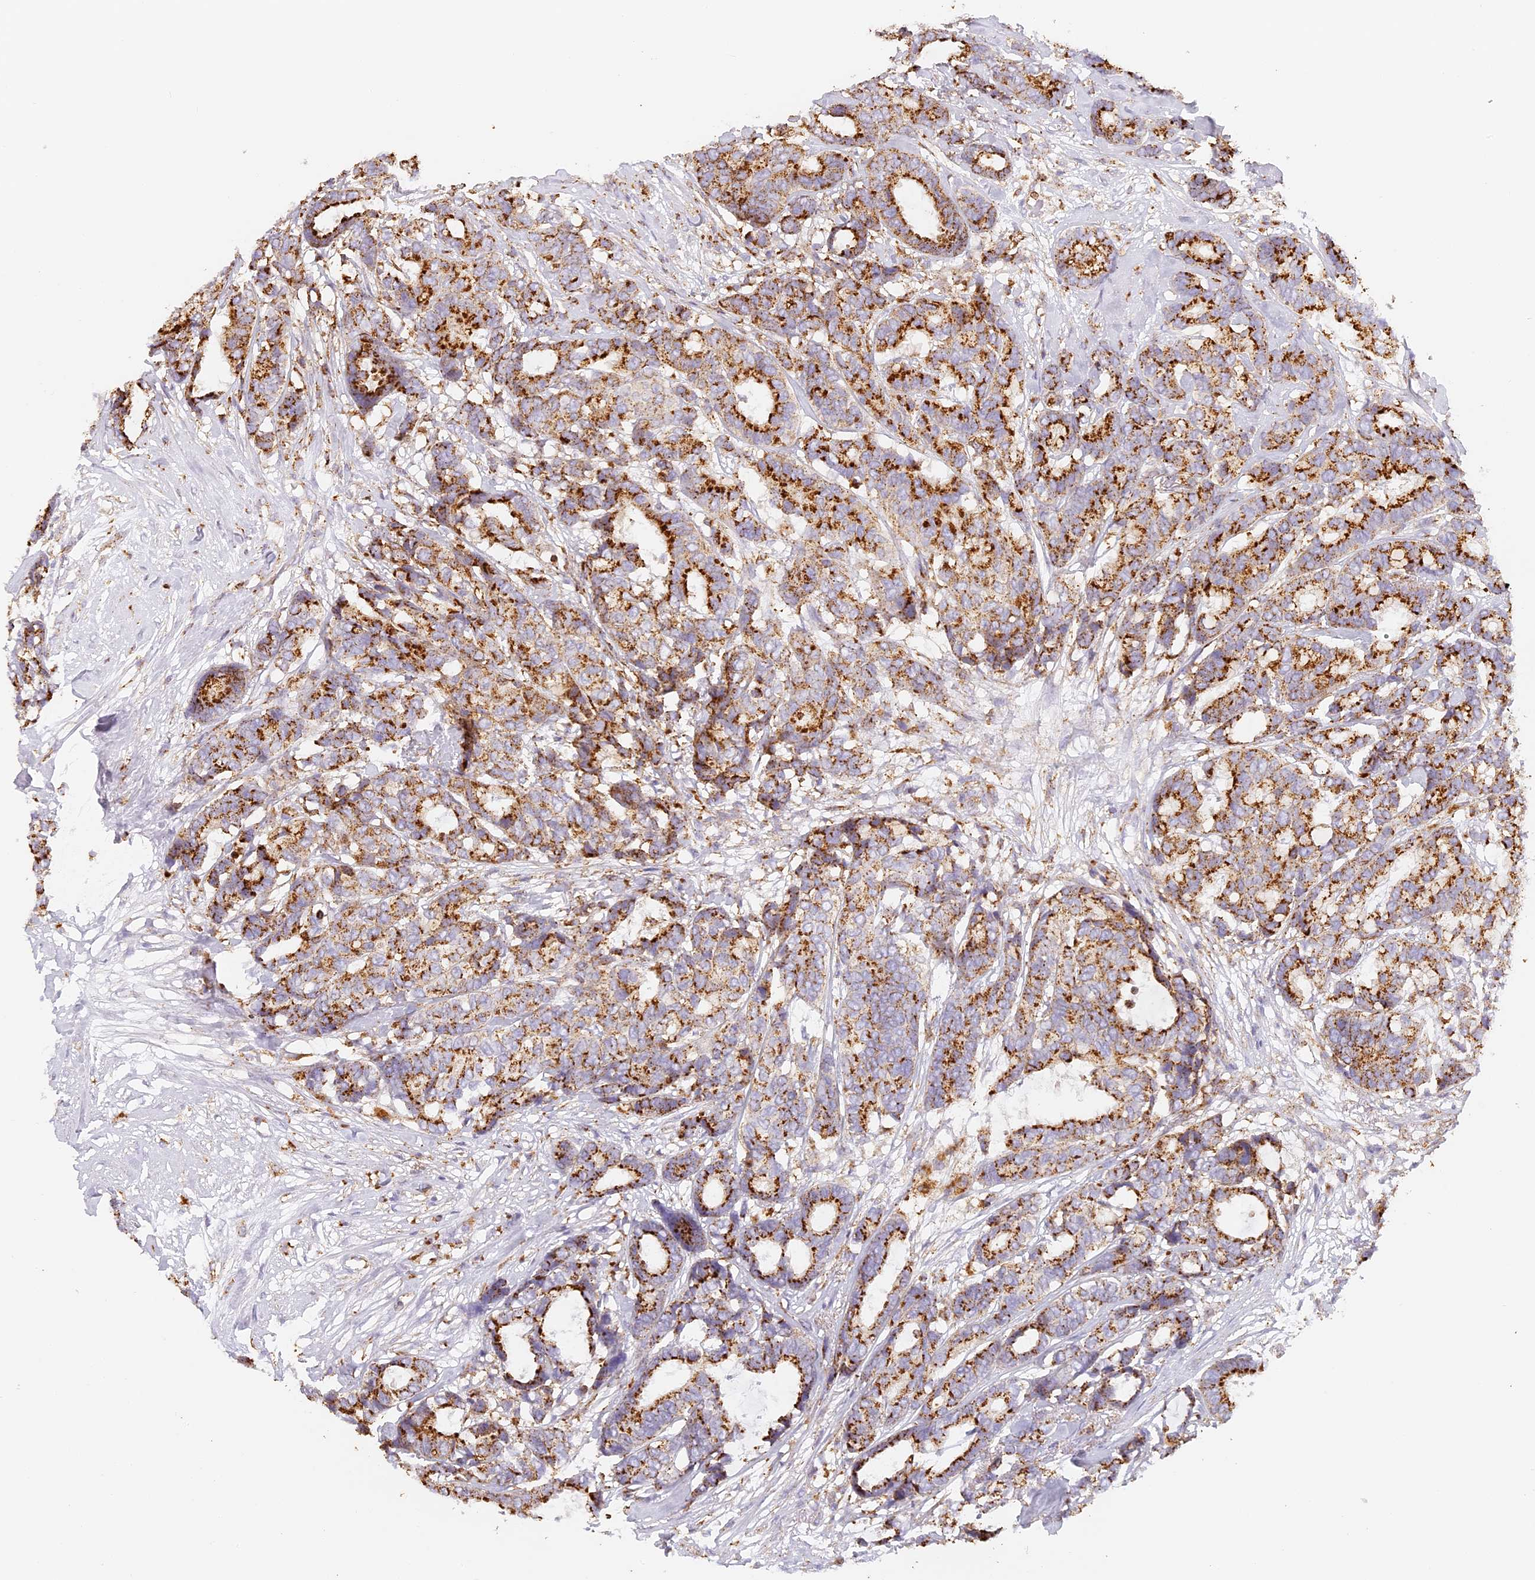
{"staining": {"intensity": "strong", "quantity": ">75%", "location": "cytoplasmic/membranous"}, "tissue": "breast cancer", "cell_type": "Tumor cells", "image_type": "cancer", "snomed": [{"axis": "morphology", "description": "Duct carcinoma"}, {"axis": "topography", "description": "Breast"}], "caption": "Immunohistochemistry (IHC) staining of breast infiltrating ductal carcinoma, which reveals high levels of strong cytoplasmic/membranous expression in about >75% of tumor cells indicating strong cytoplasmic/membranous protein expression. The staining was performed using DAB (brown) for protein detection and nuclei were counterstained in hematoxylin (blue).", "gene": "LAMP2", "patient": {"sex": "female", "age": 87}}